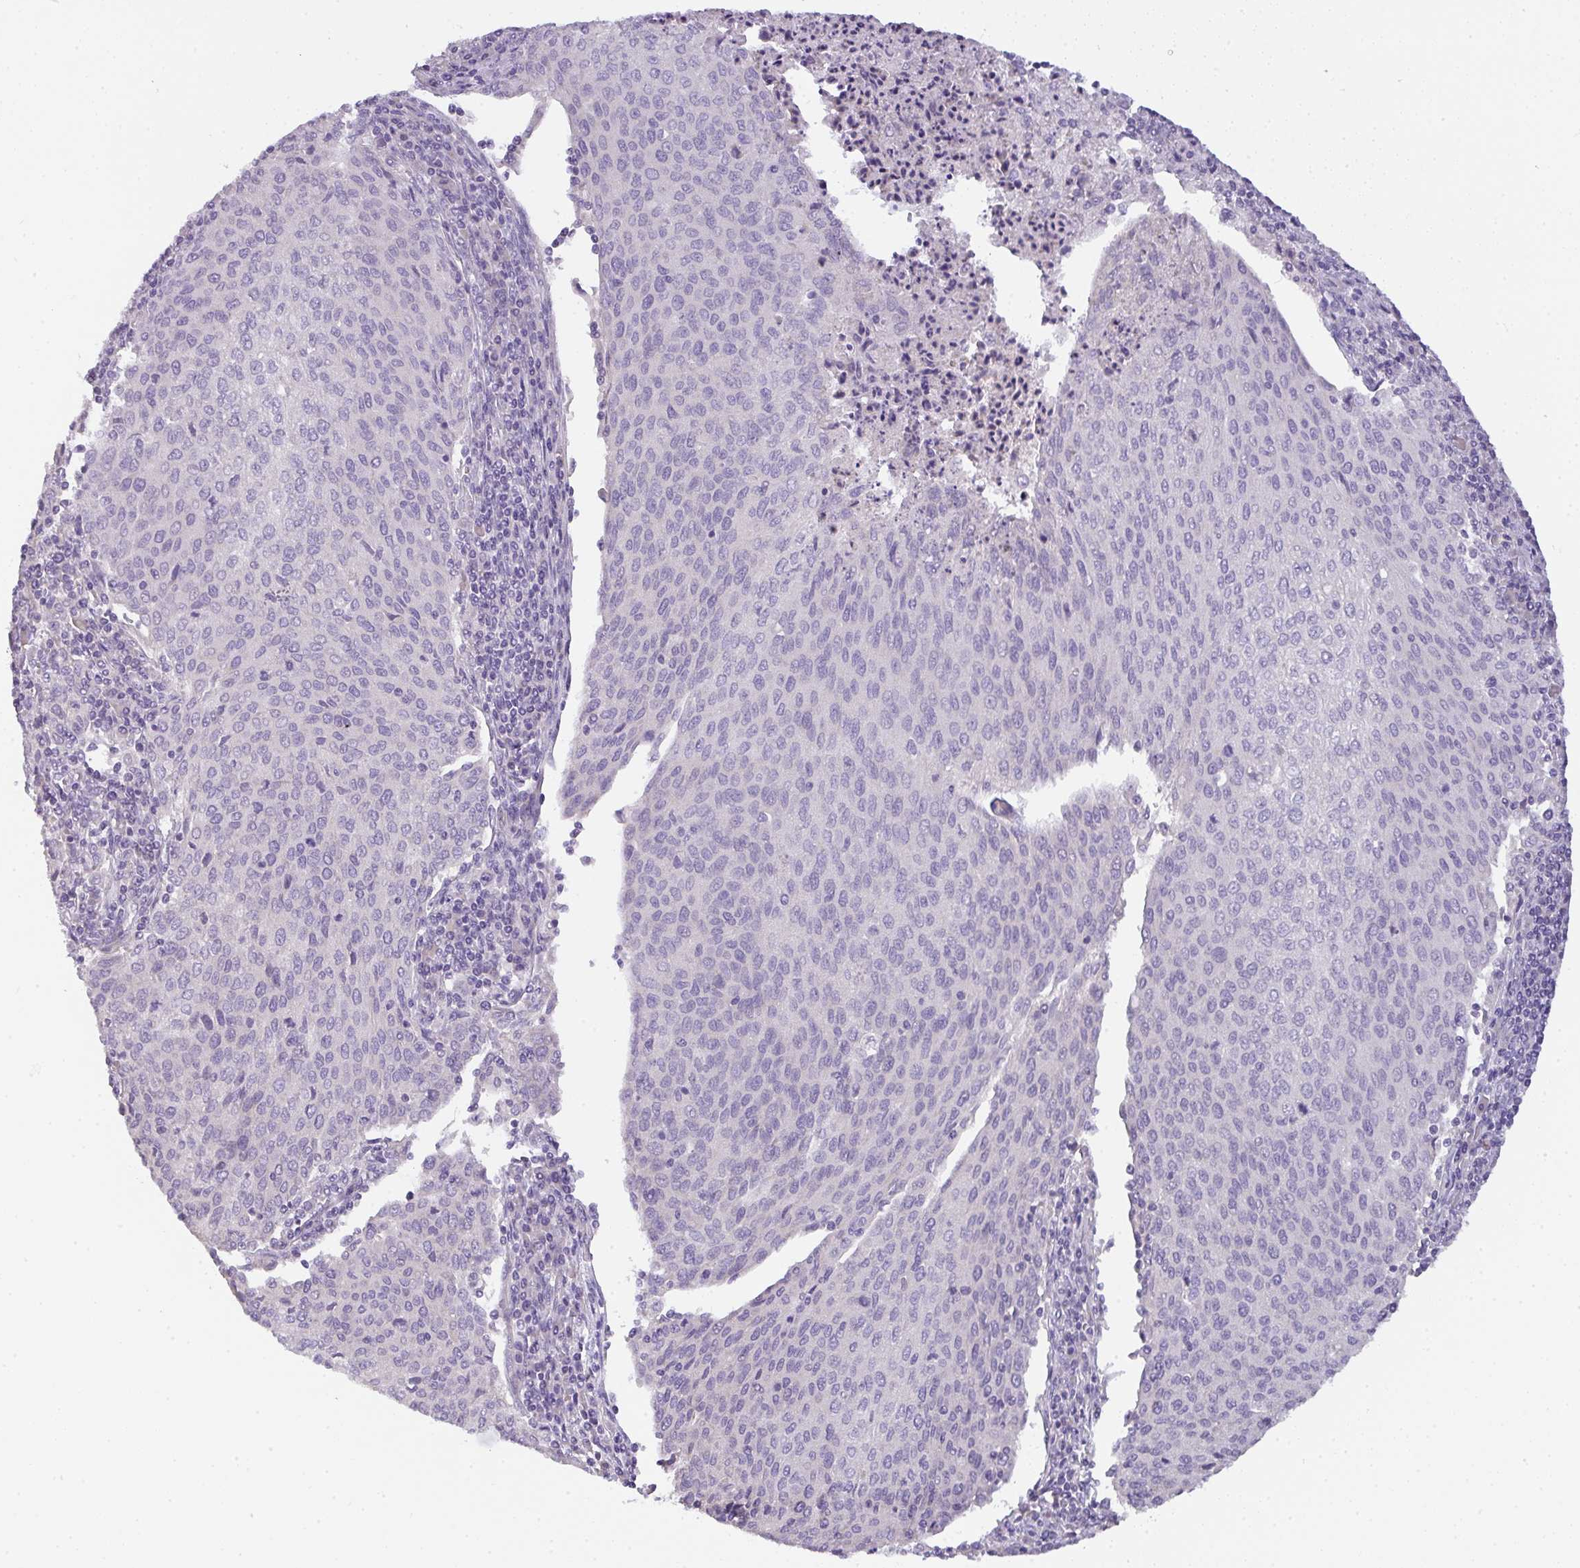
{"staining": {"intensity": "negative", "quantity": "none", "location": "none"}, "tissue": "cervical cancer", "cell_type": "Tumor cells", "image_type": "cancer", "snomed": [{"axis": "morphology", "description": "Squamous cell carcinoma, NOS"}, {"axis": "topography", "description": "Cervix"}], "caption": "Immunohistochemistry (IHC) of squamous cell carcinoma (cervical) displays no positivity in tumor cells. Nuclei are stained in blue.", "gene": "FILIP1", "patient": {"sex": "female", "age": 46}}